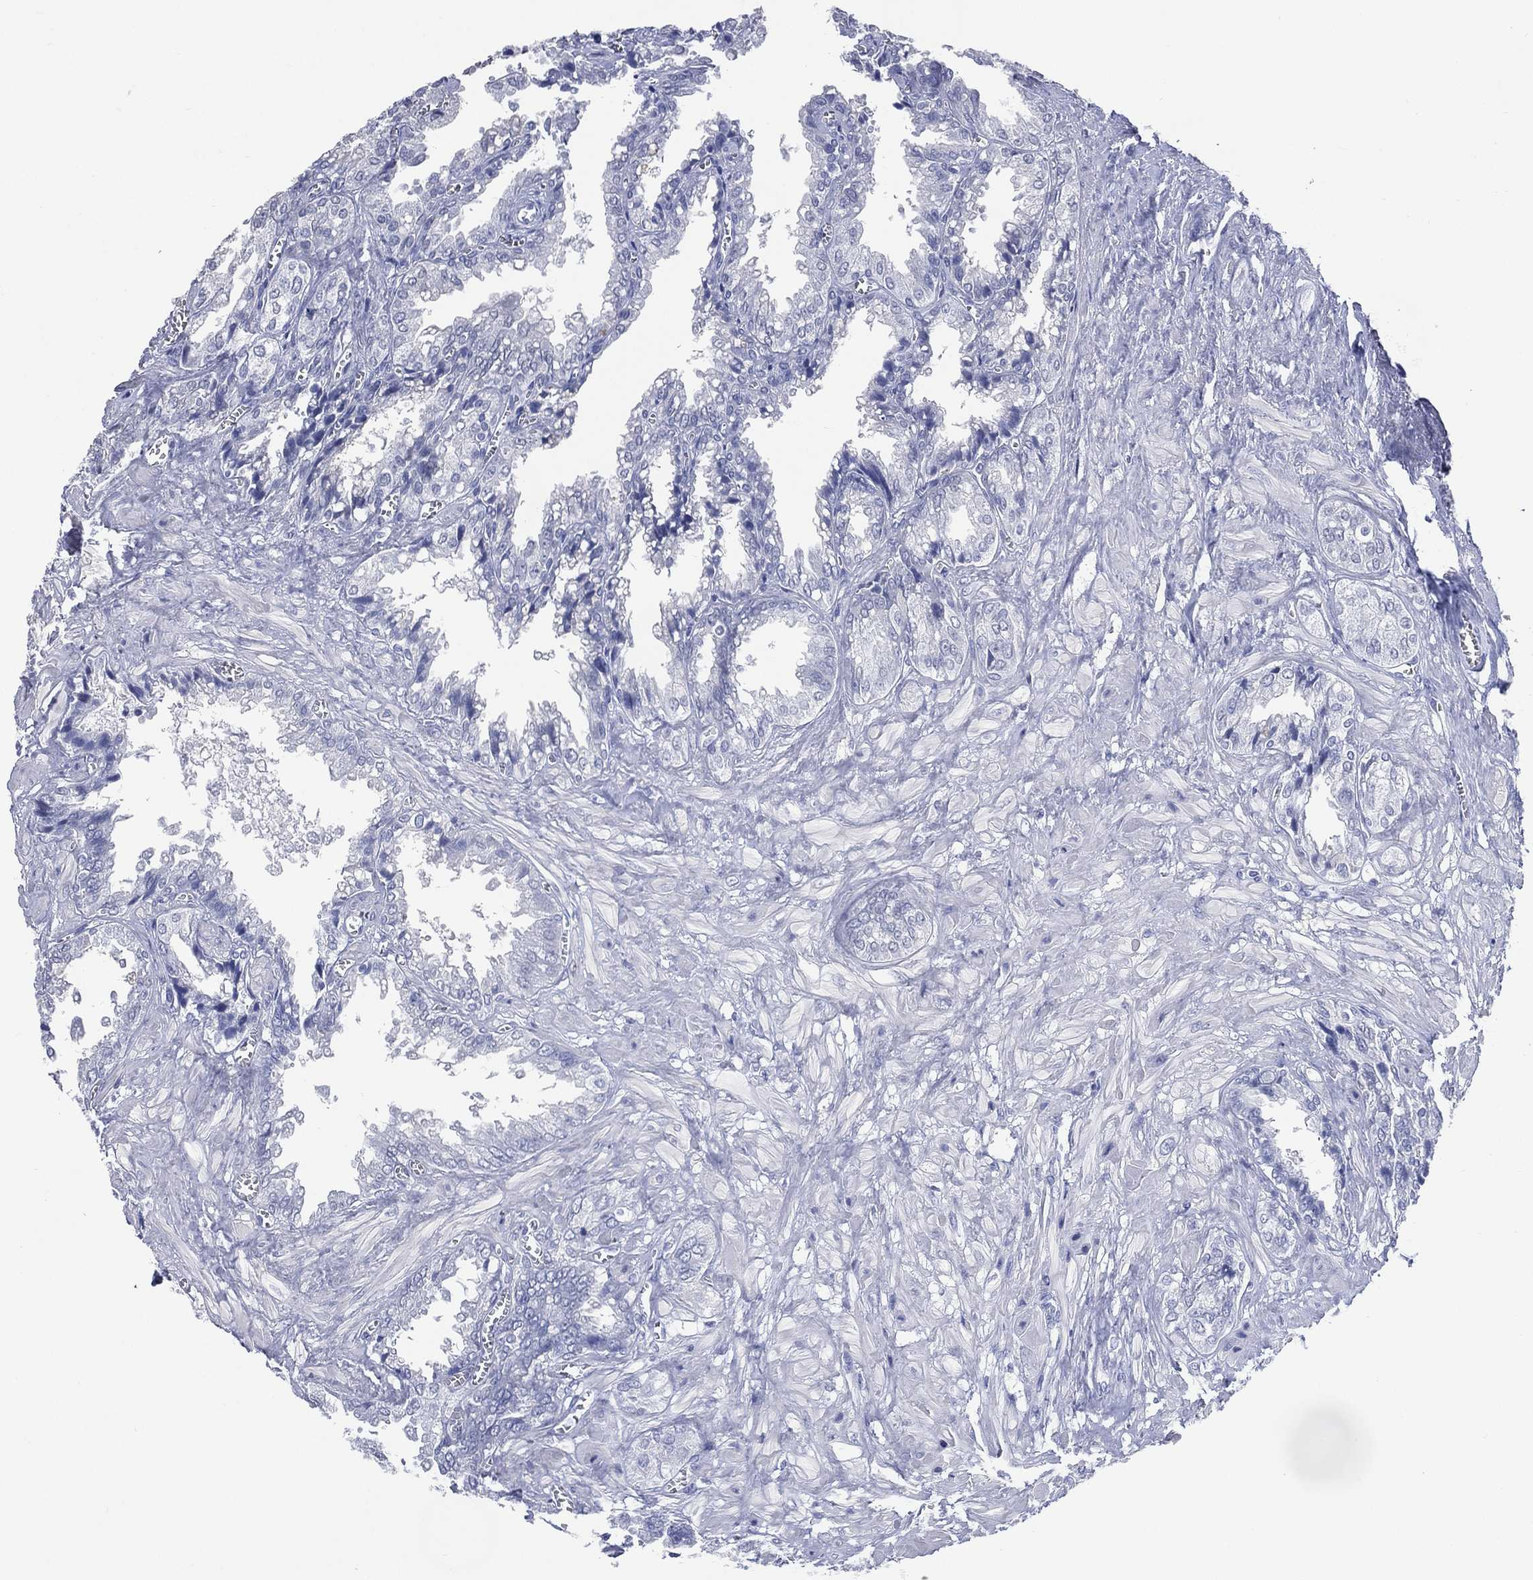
{"staining": {"intensity": "negative", "quantity": "none", "location": "none"}, "tissue": "seminal vesicle", "cell_type": "Glandular cells", "image_type": "normal", "snomed": [{"axis": "morphology", "description": "Normal tissue, NOS"}, {"axis": "topography", "description": "Seminal veicle"}], "caption": "Protein analysis of benign seminal vesicle reveals no significant positivity in glandular cells. (Immunohistochemistry (ihc), brightfield microscopy, high magnification).", "gene": "TMEM247", "patient": {"sex": "male", "age": 67}}